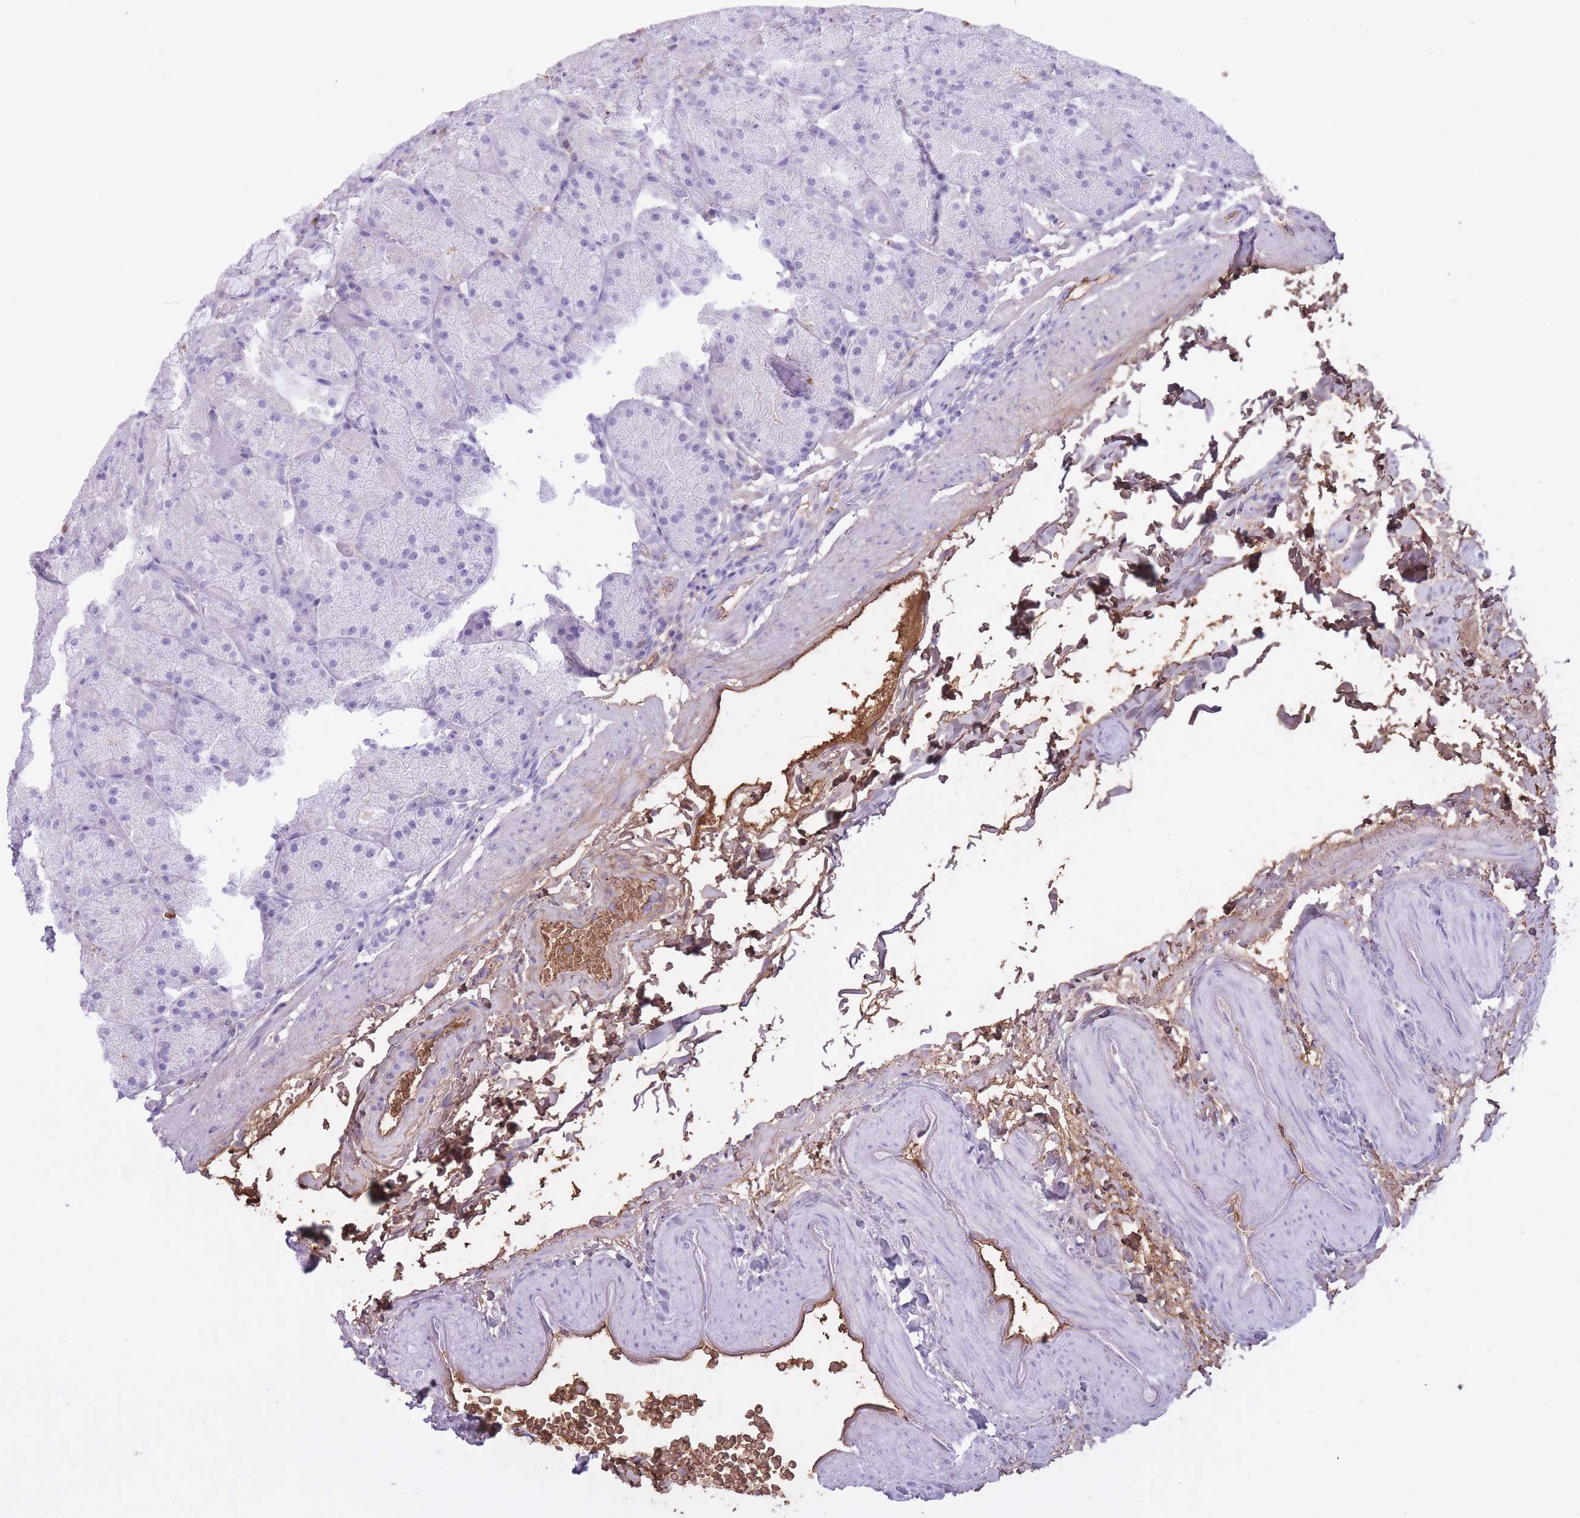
{"staining": {"intensity": "negative", "quantity": "none", "location": "none"}, "tissue": "stomach", "cell_type": "Glandular cells", "image_type": "normal", "snomed": [{"axis": "morphology", "description": "Normal tissue, NOS"}, {"axis": "topography", "description": "Stomach, upper"}, {"axis": "topography", "description": "Stomach, lower"}], "caption": "An immunohistochemistry micrograph of unremarkable stomach is shown. There is no staining in glandular cells of stomach.", "gene": "AP3S1", "patient": {"sex": "male", "age": 67}}